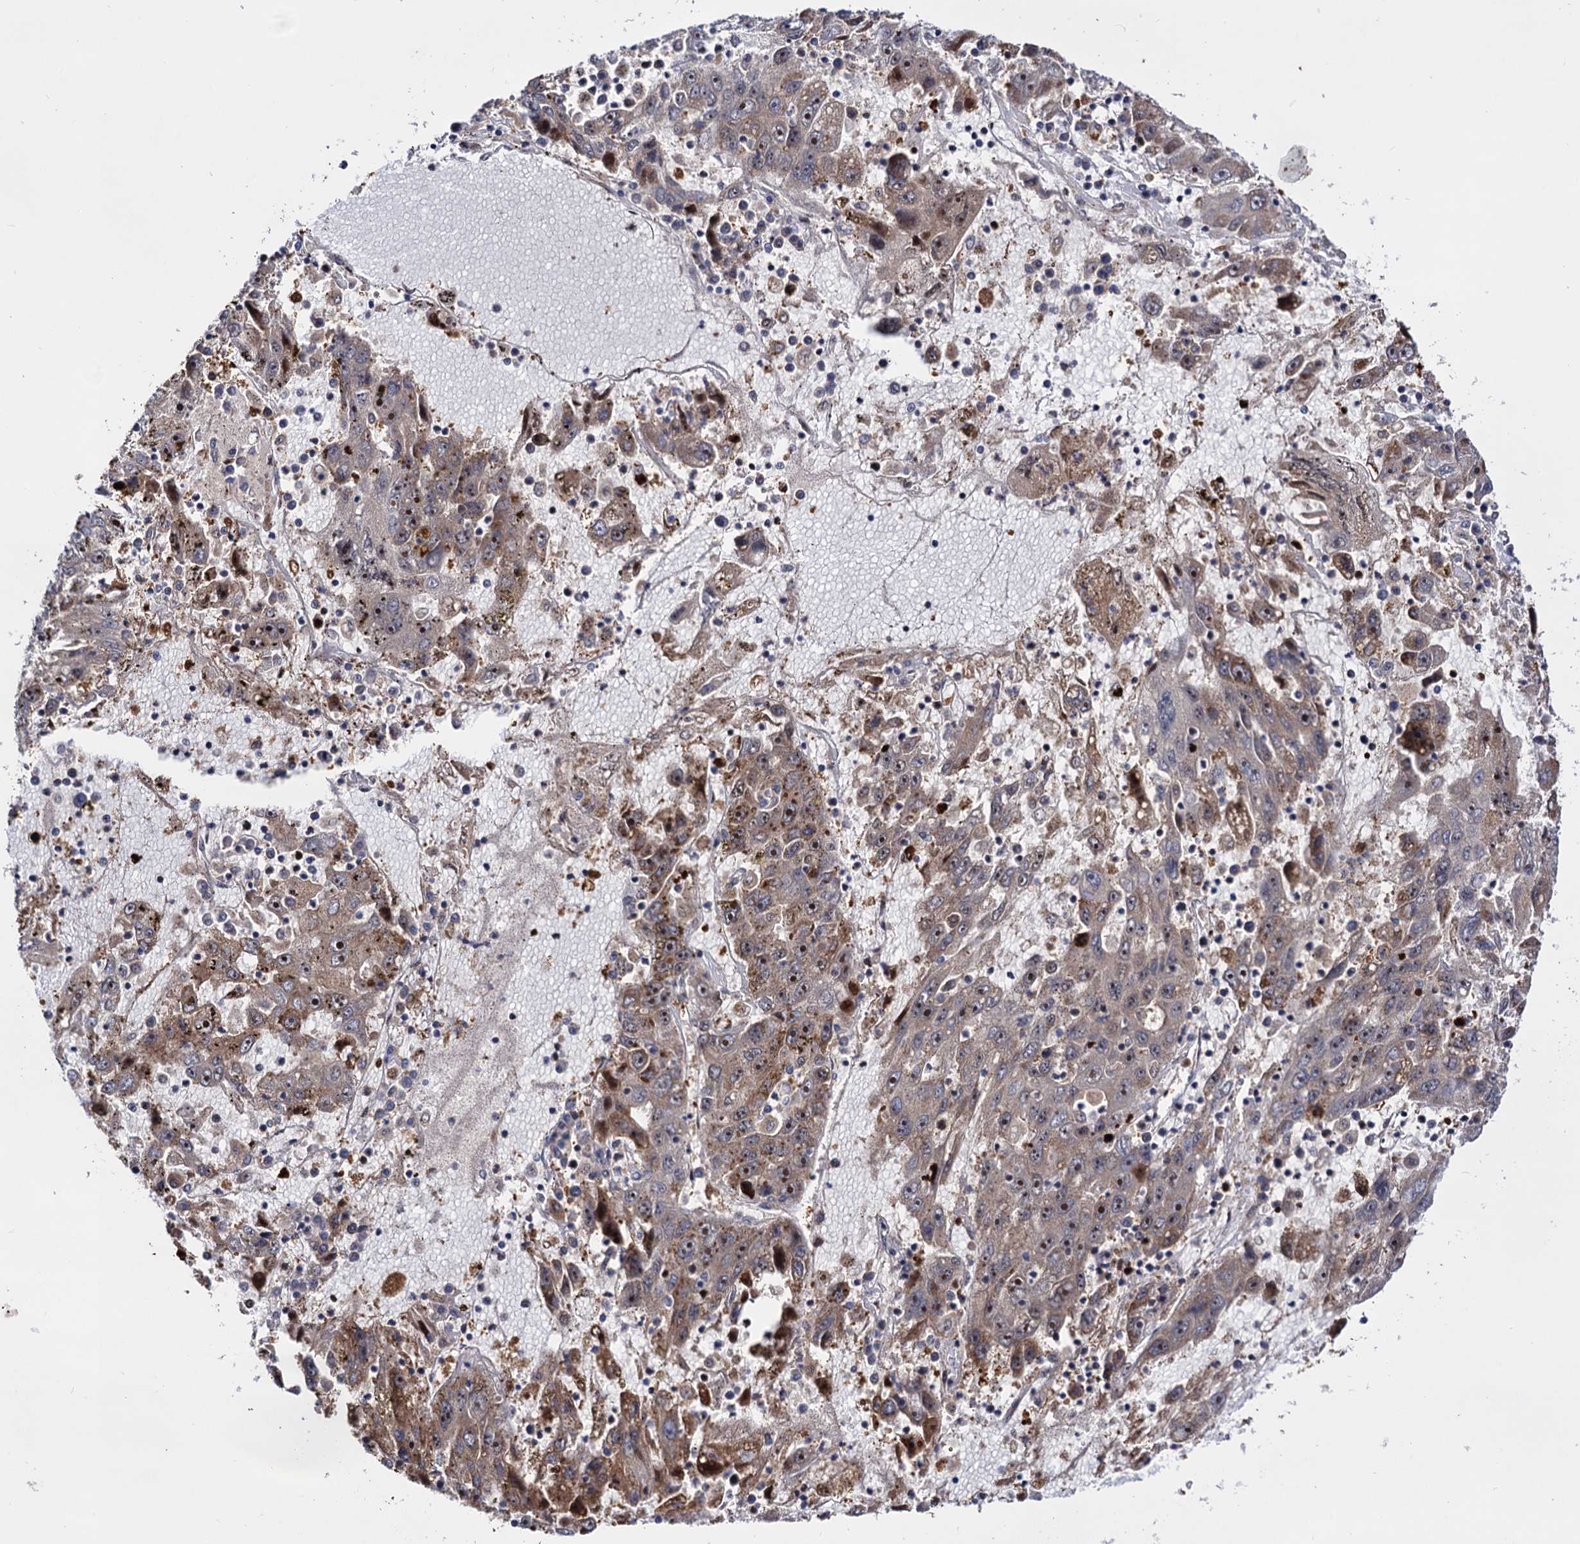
{"staining": {"intensity": "moderate", "quantity": ">75%", "location": "cytoplasmic/membranous,nuclear"}, "tissue": "liver cancer", "cell_type": "Tumor cells", "image_type": "cancer", "snomed": [{"axis": "morphology", "description": "Carcinoma, Hepatocellular, NOS"}, {"axis": "topography", "description": "Liver"}], "caption": "Brown immunohistochemical staining in human hepatocellular carcinoma (liver) exhibits moderate cytoplasmic/membranous and nuclear expression in about >75% of tumor cells. The protein of interest is stained brown, and the nuclei are stained in blue (DAB (3,3'-diaminobenzidine) IHC with brightfield microscopy, high magnification).", "gene": "PIGB", "patient": {"sex": "male", "age": 49}}